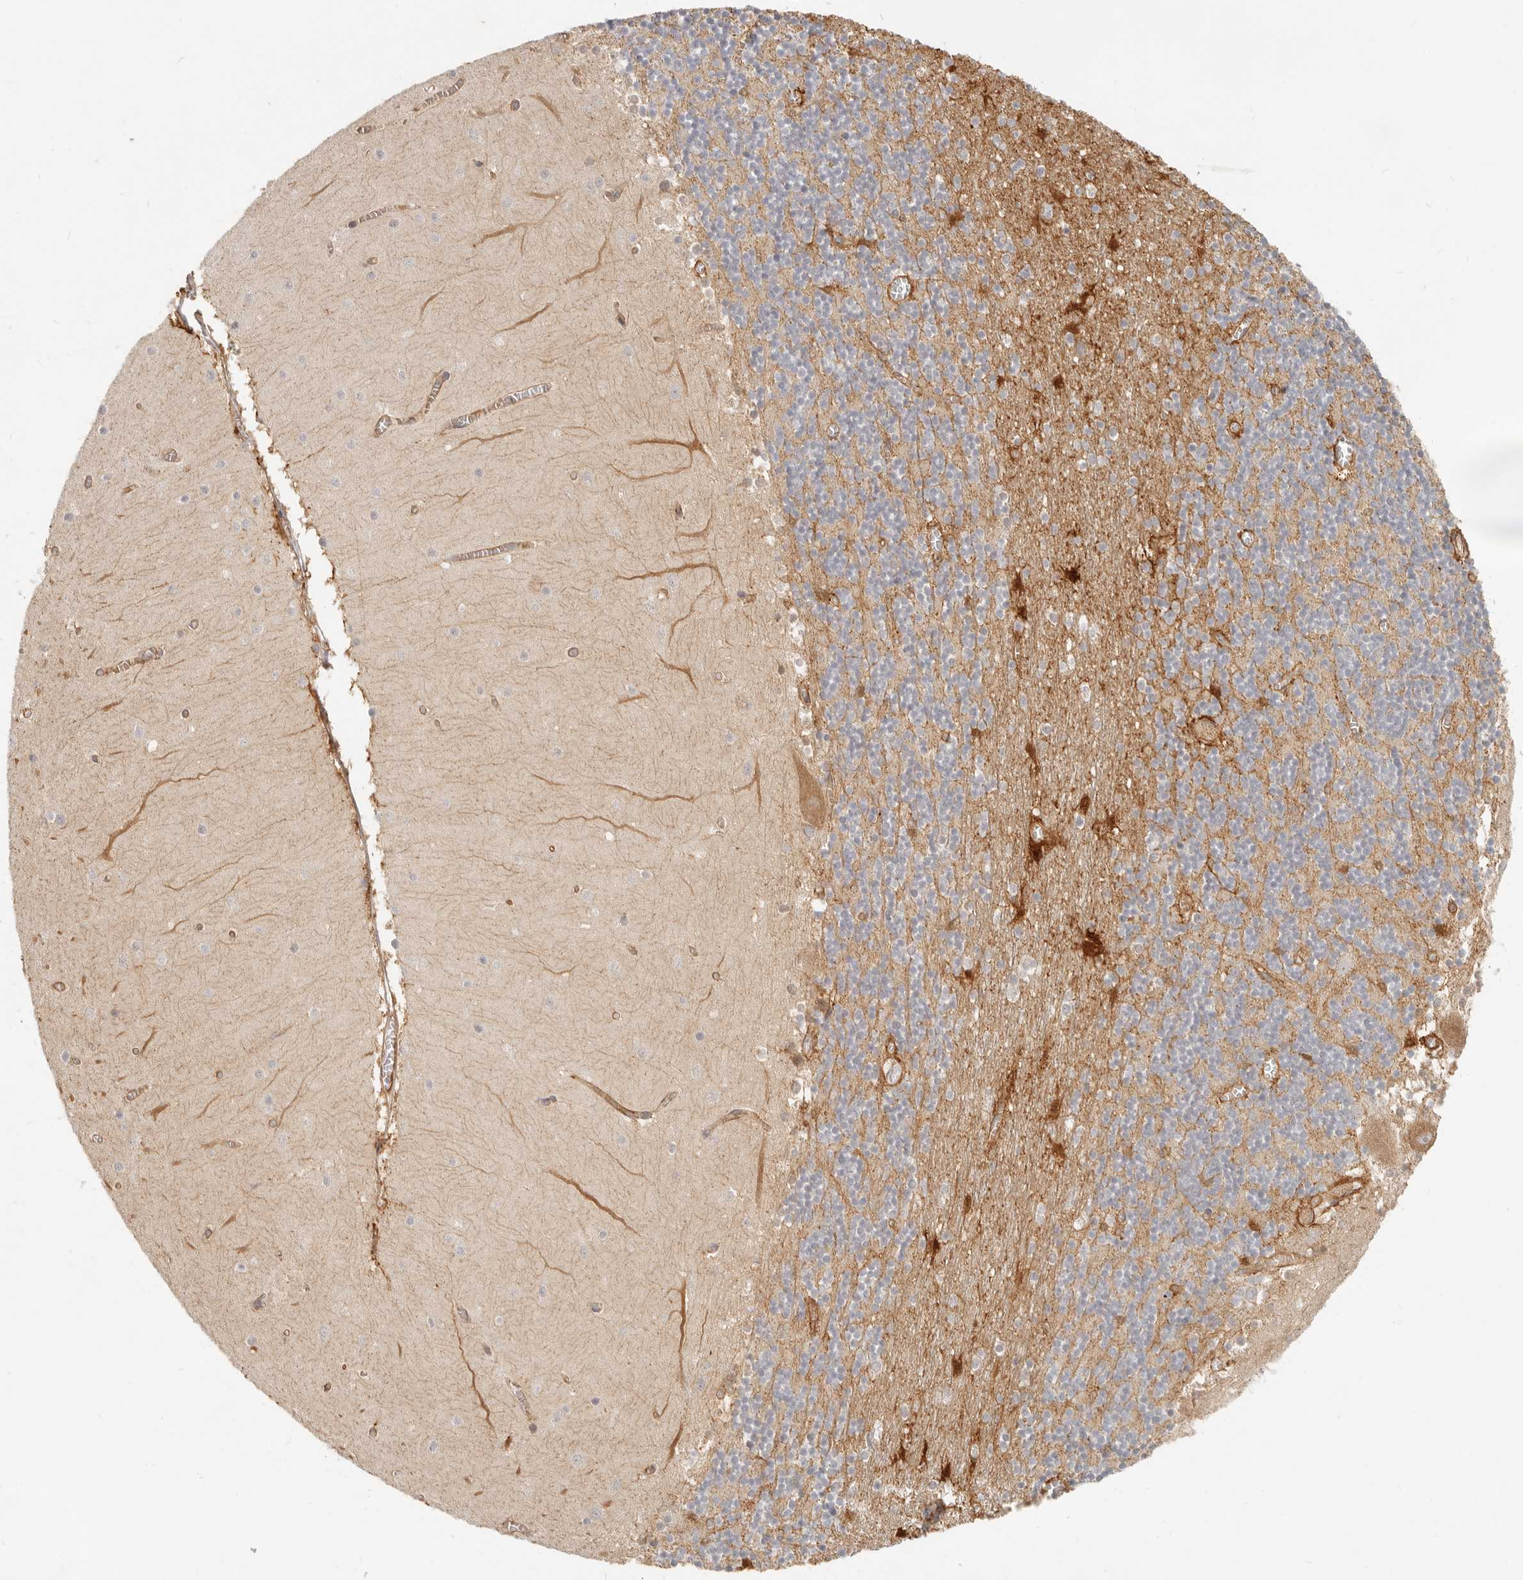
{"staining": {"intensity": "negative", "quantity": "none", "location": "none"}, "tissue": "cerebellum", "cell_type": "Cells in granular layer", "image_type": "normal", "snomed": [{"axis": "morphology", "description": "Normal tissue, NOS"}, {"axis": "topography", "description": "Cerebellum"}], "caption": "A high-resolution photomicrograph shows IHC staining of benign cerebellum, which demonstrates no significant staining in cells in granular layer.", "gene": "UFSP1", "patient": {"sex": "female", "age": 28}}